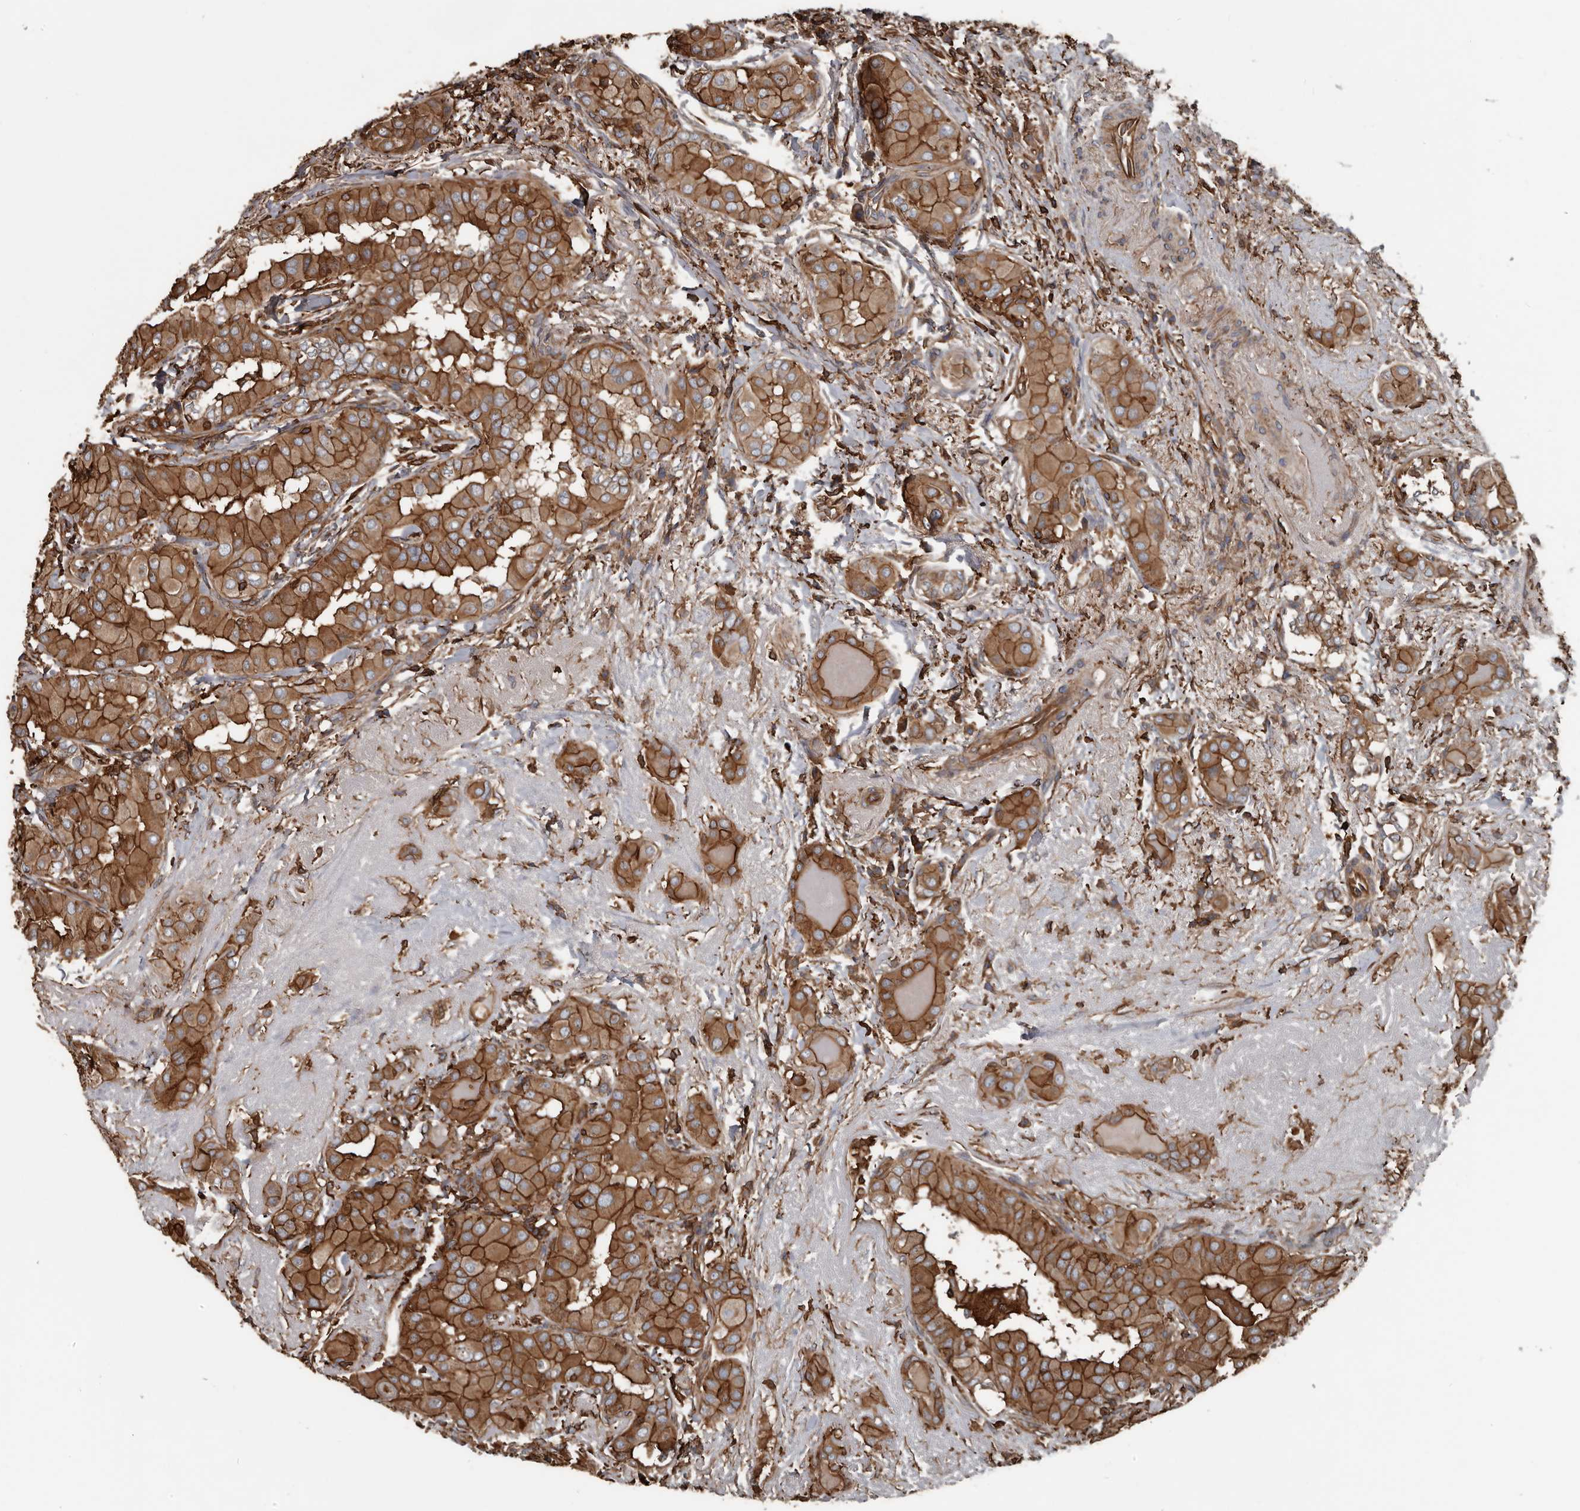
{"staining": {"intensity": "strong", "quantity": ">75%", "location": "cytoplasmic/membranous"}, "tissue": "thyroid cancer", "cell_type": "Tumor cells", "image_type": "cancer", "snomed": [{"axis": "morphology", "description": "Papillary adenocarcinoma, NOS"}, {"axis": "topography", "description": "Thyroid gland"}], "caption": "Thyroid papillary adenocarcinoma stained for a protein demonstrates strong cytoplasmic/membranous positivity in tumor cells. The staining was performed using DAB, with brown indicating positive protein expression. Nuclei are stained blue with hematoxylin.", "gene": "DENND6B", "patient": {"sex": "male", "age": 33}}